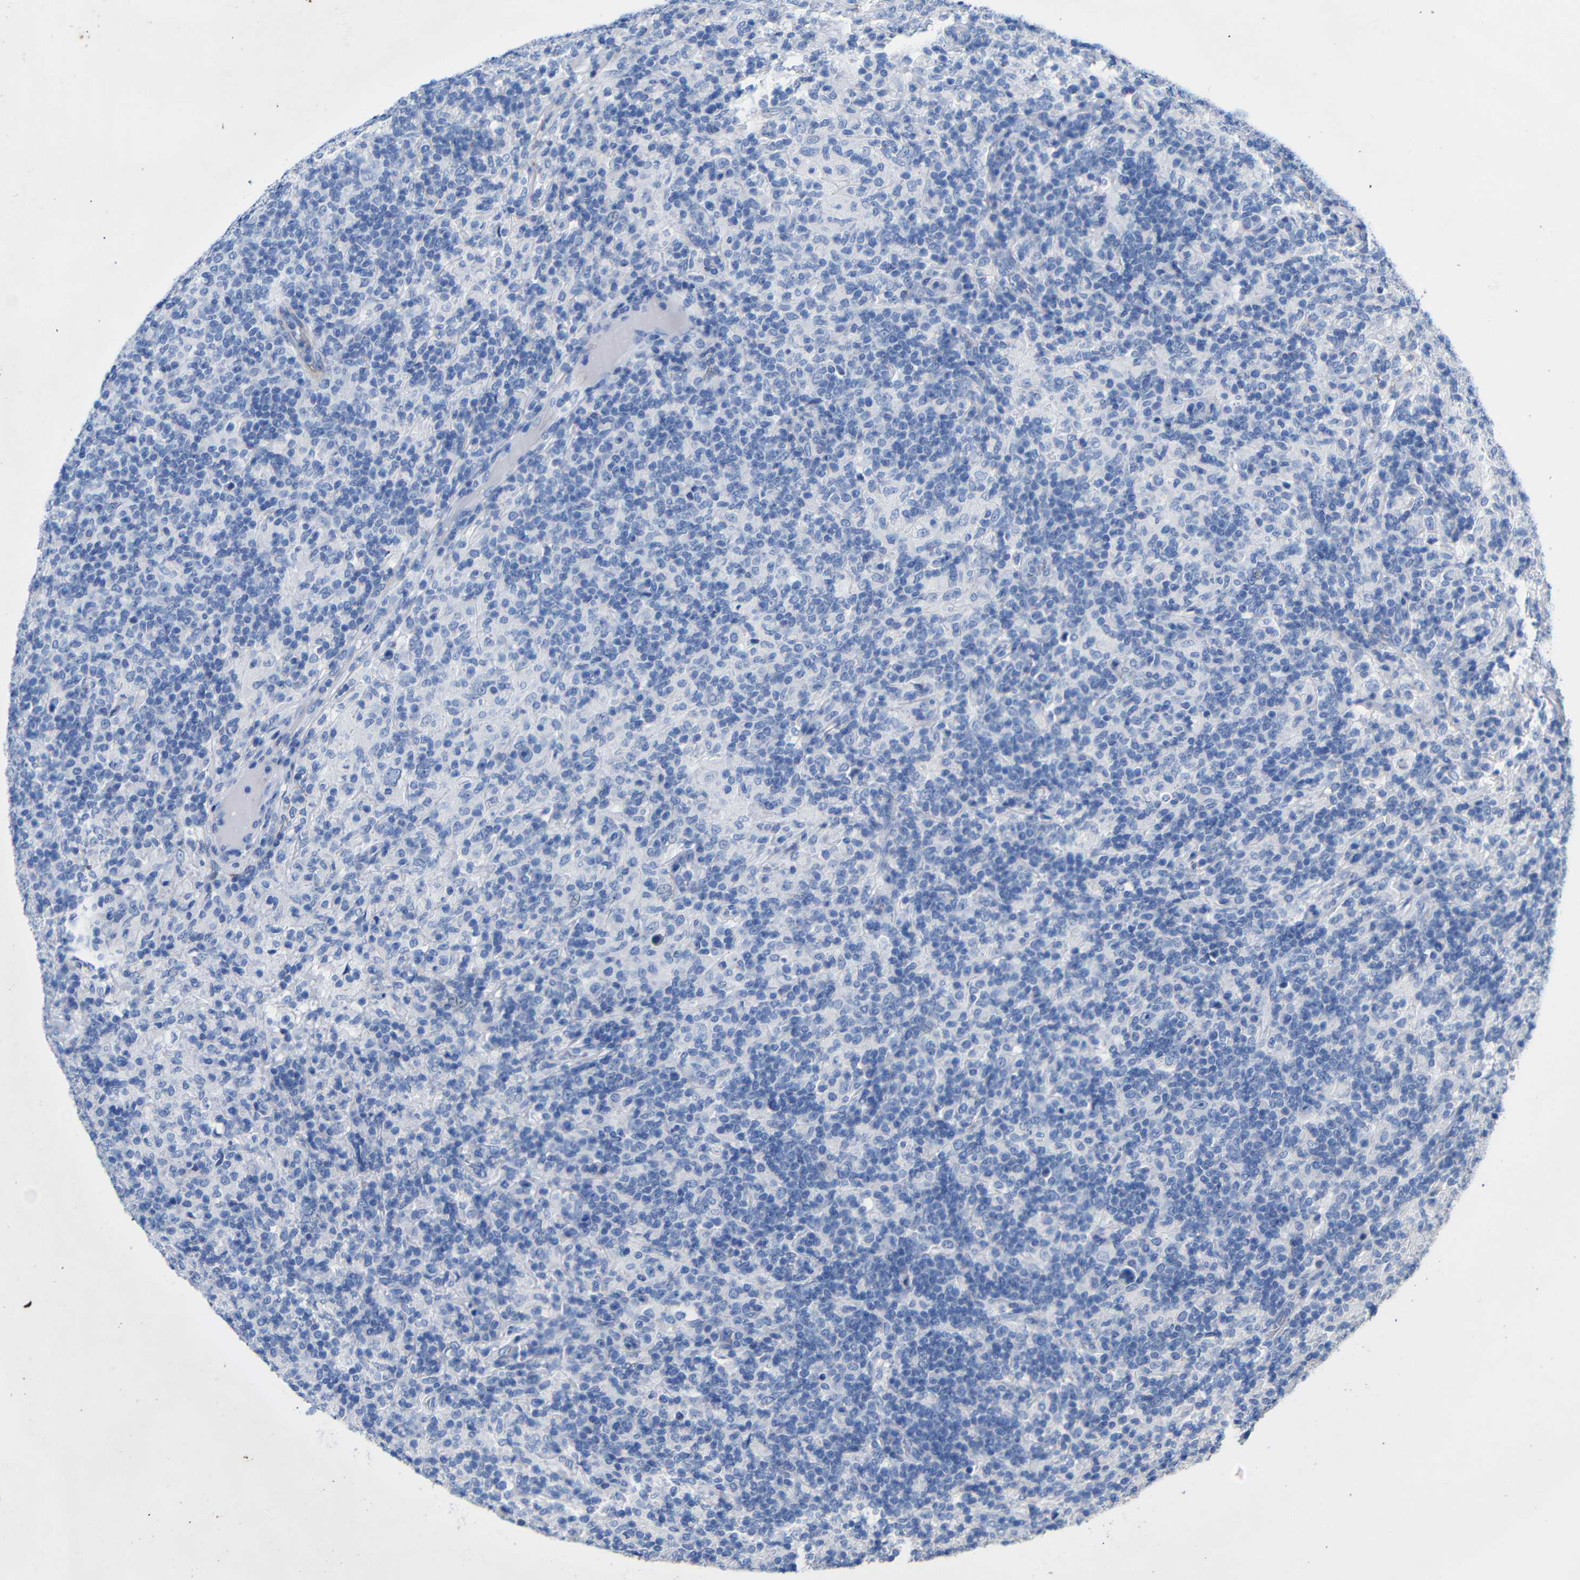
{"staining": {"intensity": "negative", "quantity": "none", "location": "none"}, "tissue": "lymphoma", "cell_type": "Tumor cells", "image_type": "cancer", "snomed": [{"axis": "morphology", "description": "Hodgkin's disease, NOS"}, {"axis": "topography", "description": "Lymph node"}], "caption": "This is an immunohistochemistry micrograph of human Hodgkin's disease. There is no expression in tumor cells.", "gene": "CGNL1", "patient": {"sex": "male", "age": 70}}